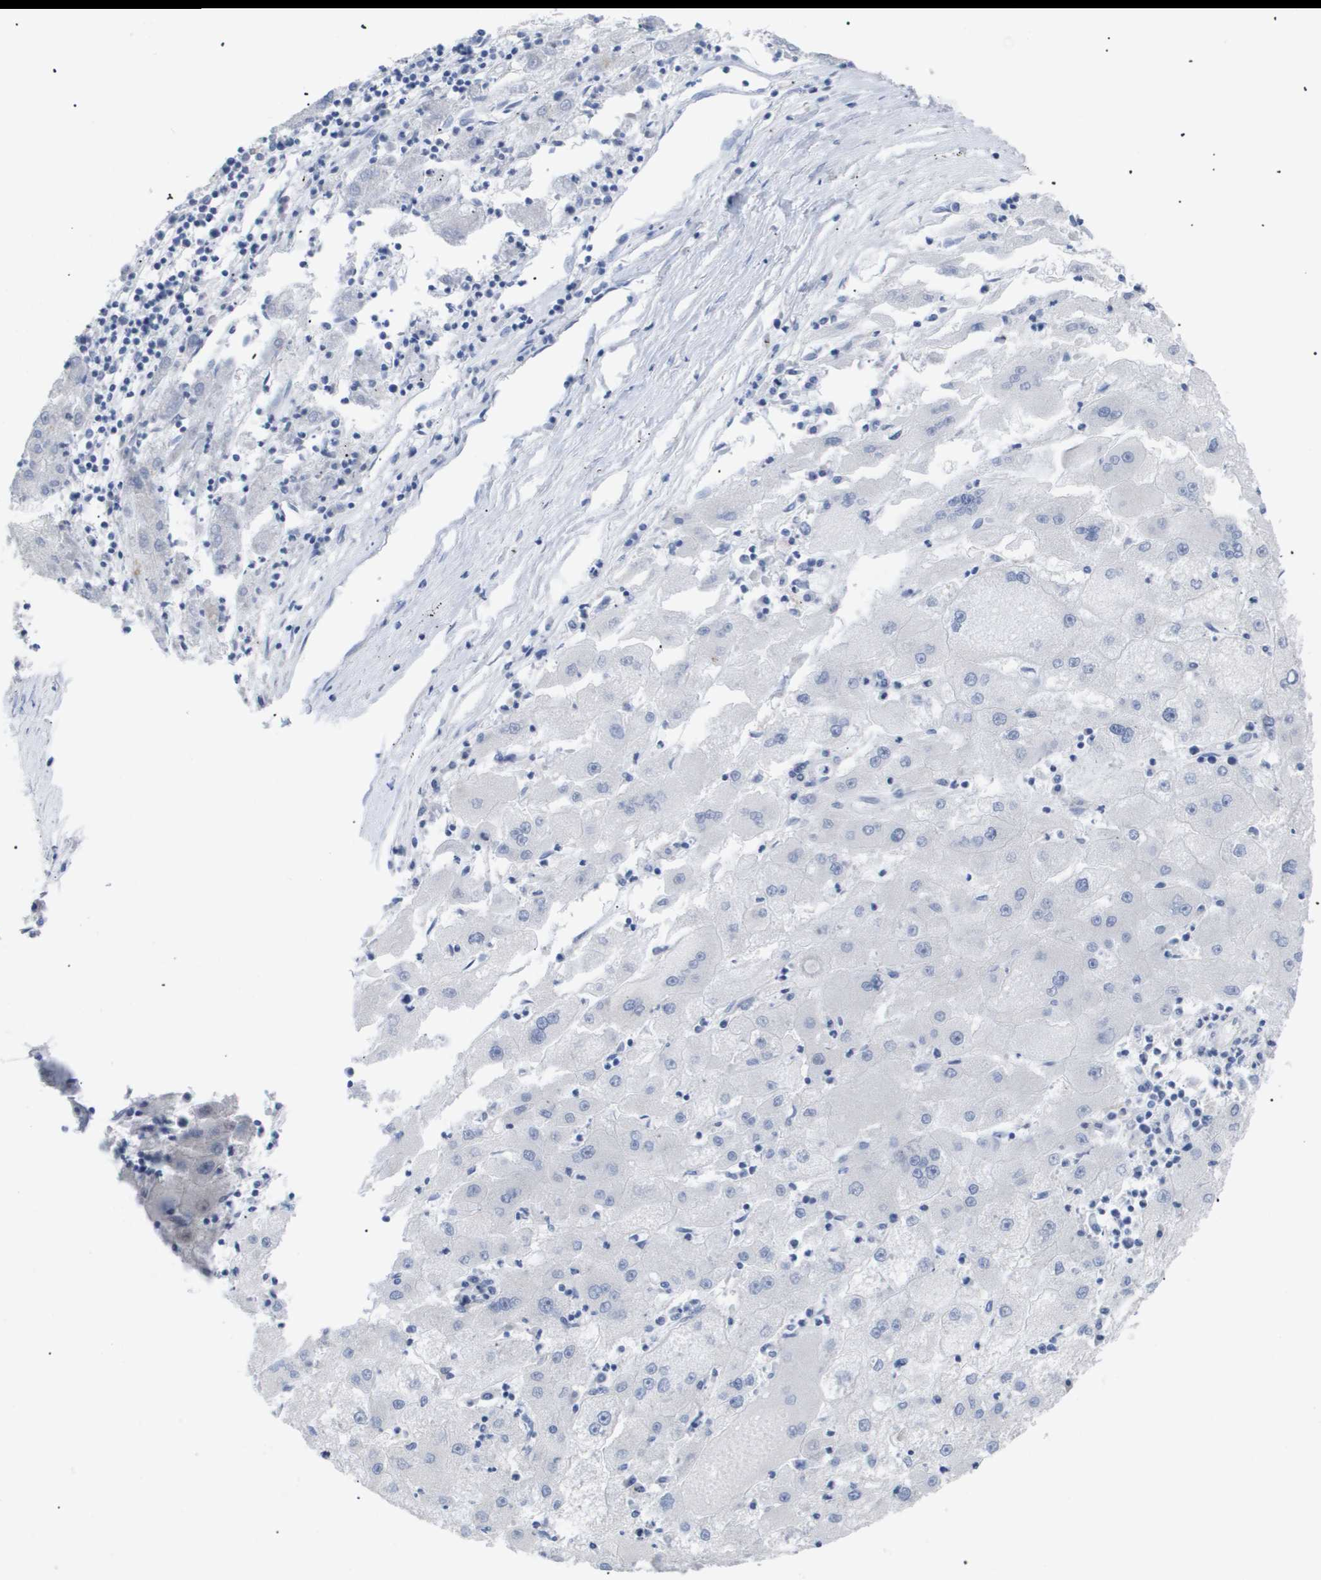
{"staining": {"intensity": "negative", "quantity": "none", "location": "none"}, "tissue": "liver cancer", "cell_type": "Tumor cells", "image_type": "cancer", "snomed": [{"axis": "morphology", "description": "Carcinoma, Hepatocellular, NOS"}, {"axis": "topography", "description": "Liver"}], "caption": "DAB immunohistochemical staining of human liver cancer (hepatocellular carcinoma) exhibits no significant expression in tumor cells.", "gene": "CAV3", "patient": {"sex": "male", "age": 72}}